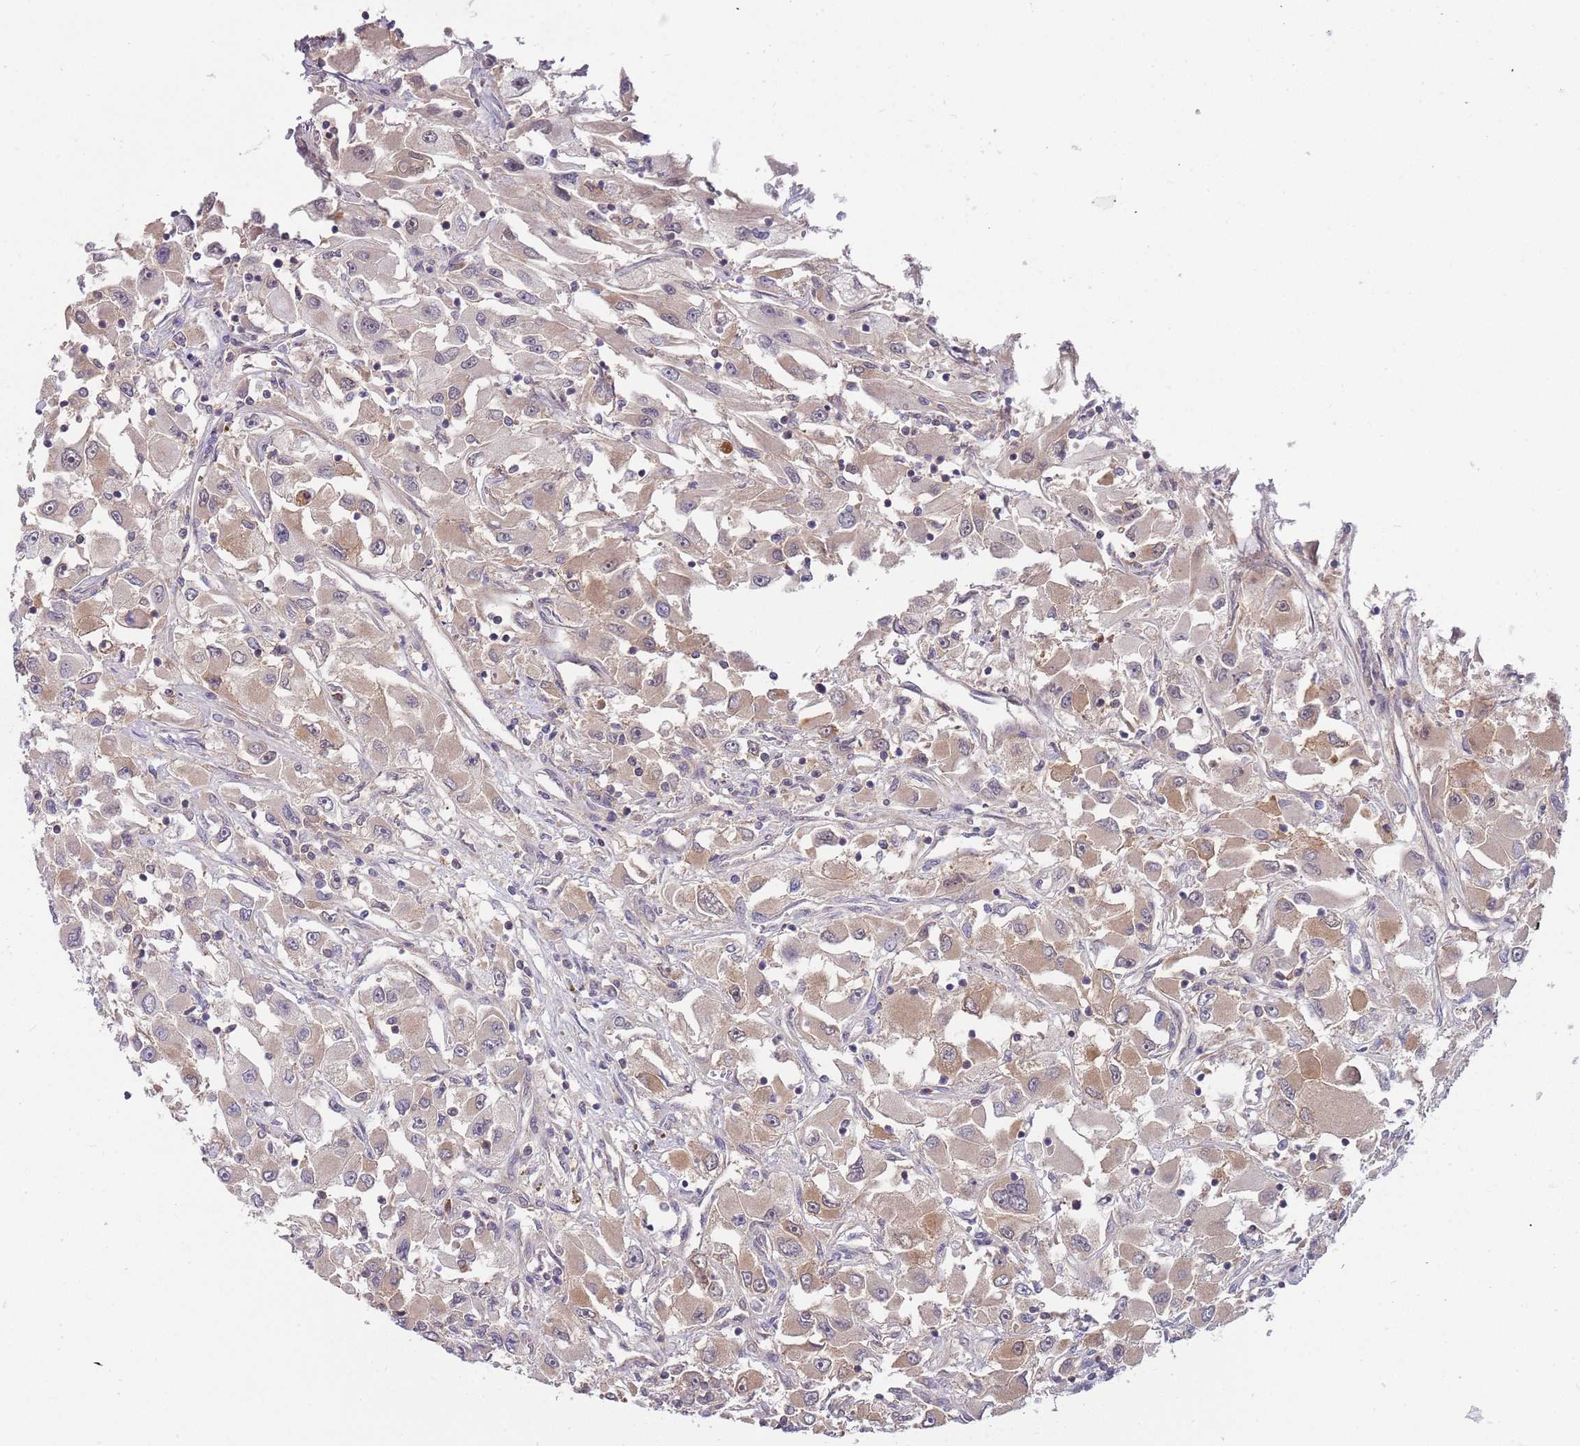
{"staining": {"intensity": "moderate", "quantity": ">75%", "location": "cytoplasmic/membranous"}, "tissue": "renal cancer", "cell_type": "Tumor cells", "image_type": "cancer", "snomed": [{"axis": "morphology", "description": "Adenocarcinoma, NOS"}, {"axis": "topography", "description": "Kidney"}], "caption": "Immunohistochemical staining of human adenocarcinoma (renal) demonstrates medium levels of moderate cytoplasmic/membranous positivity in about >75% of tumor cells.", "gene": "GSDMD", "patient": {"sex": "female", "age": 52}}